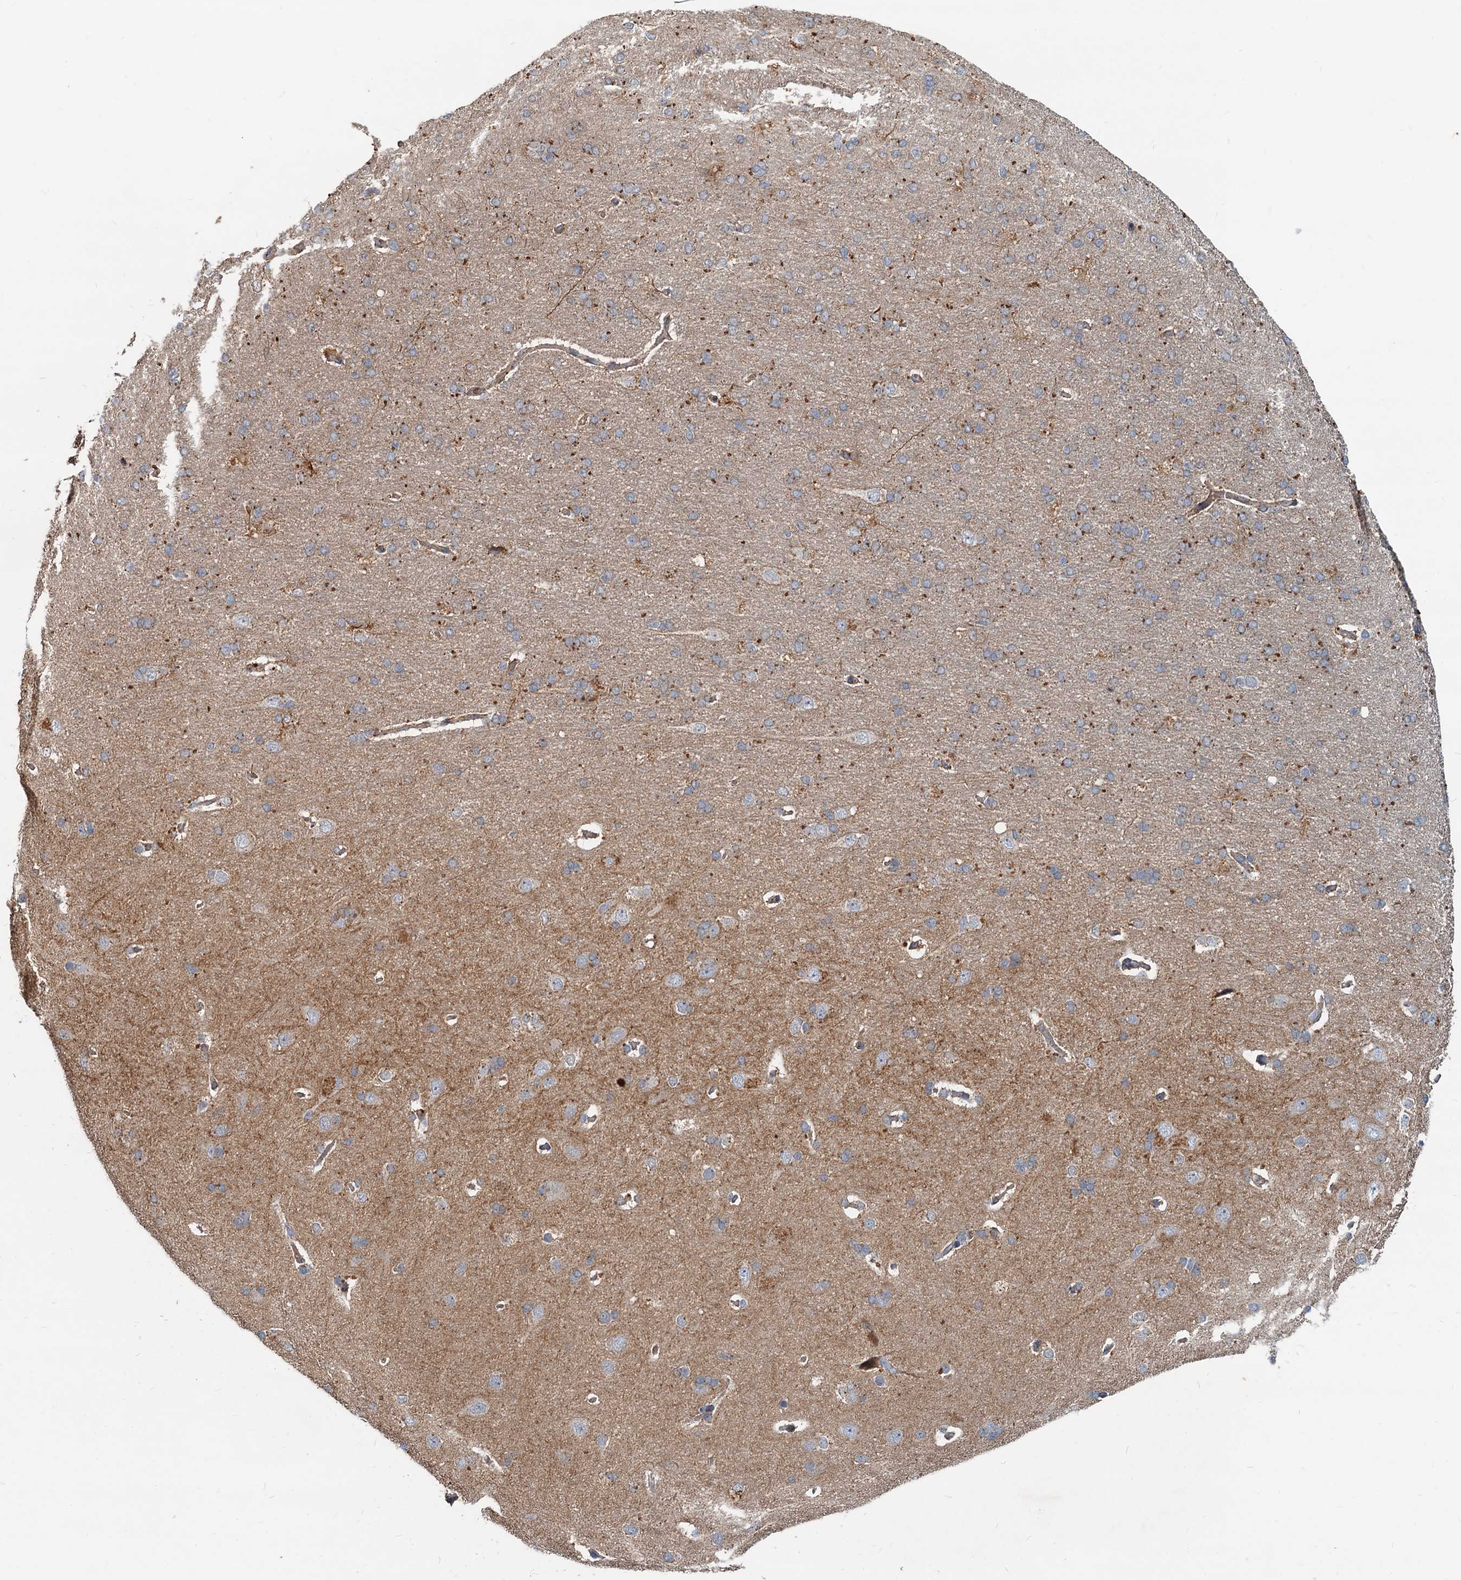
{"staining": {"intensity": "moderate", "quantity": "25%-75%", "location": "cytoplasmic/membranous"}, "tissue": "cerebral cortex", "cell_type": "Endothelial cells", "image_type": "normal", "snomed": [{"axis": "morphology", "description": "Normal tissue, NOS"}, {"axis": "topography", "description": "Cerebral cortex"}], "caption": "IHC photomicrograph of normal cerebral cortex stained for a protein (brown), which reveals medium levels of moderate cytoplasmic/membranous staining in approximately 25%-75% of endothelial cells.", "gene": "CEP68", "patient": {"sex": "male", "age": 62}}